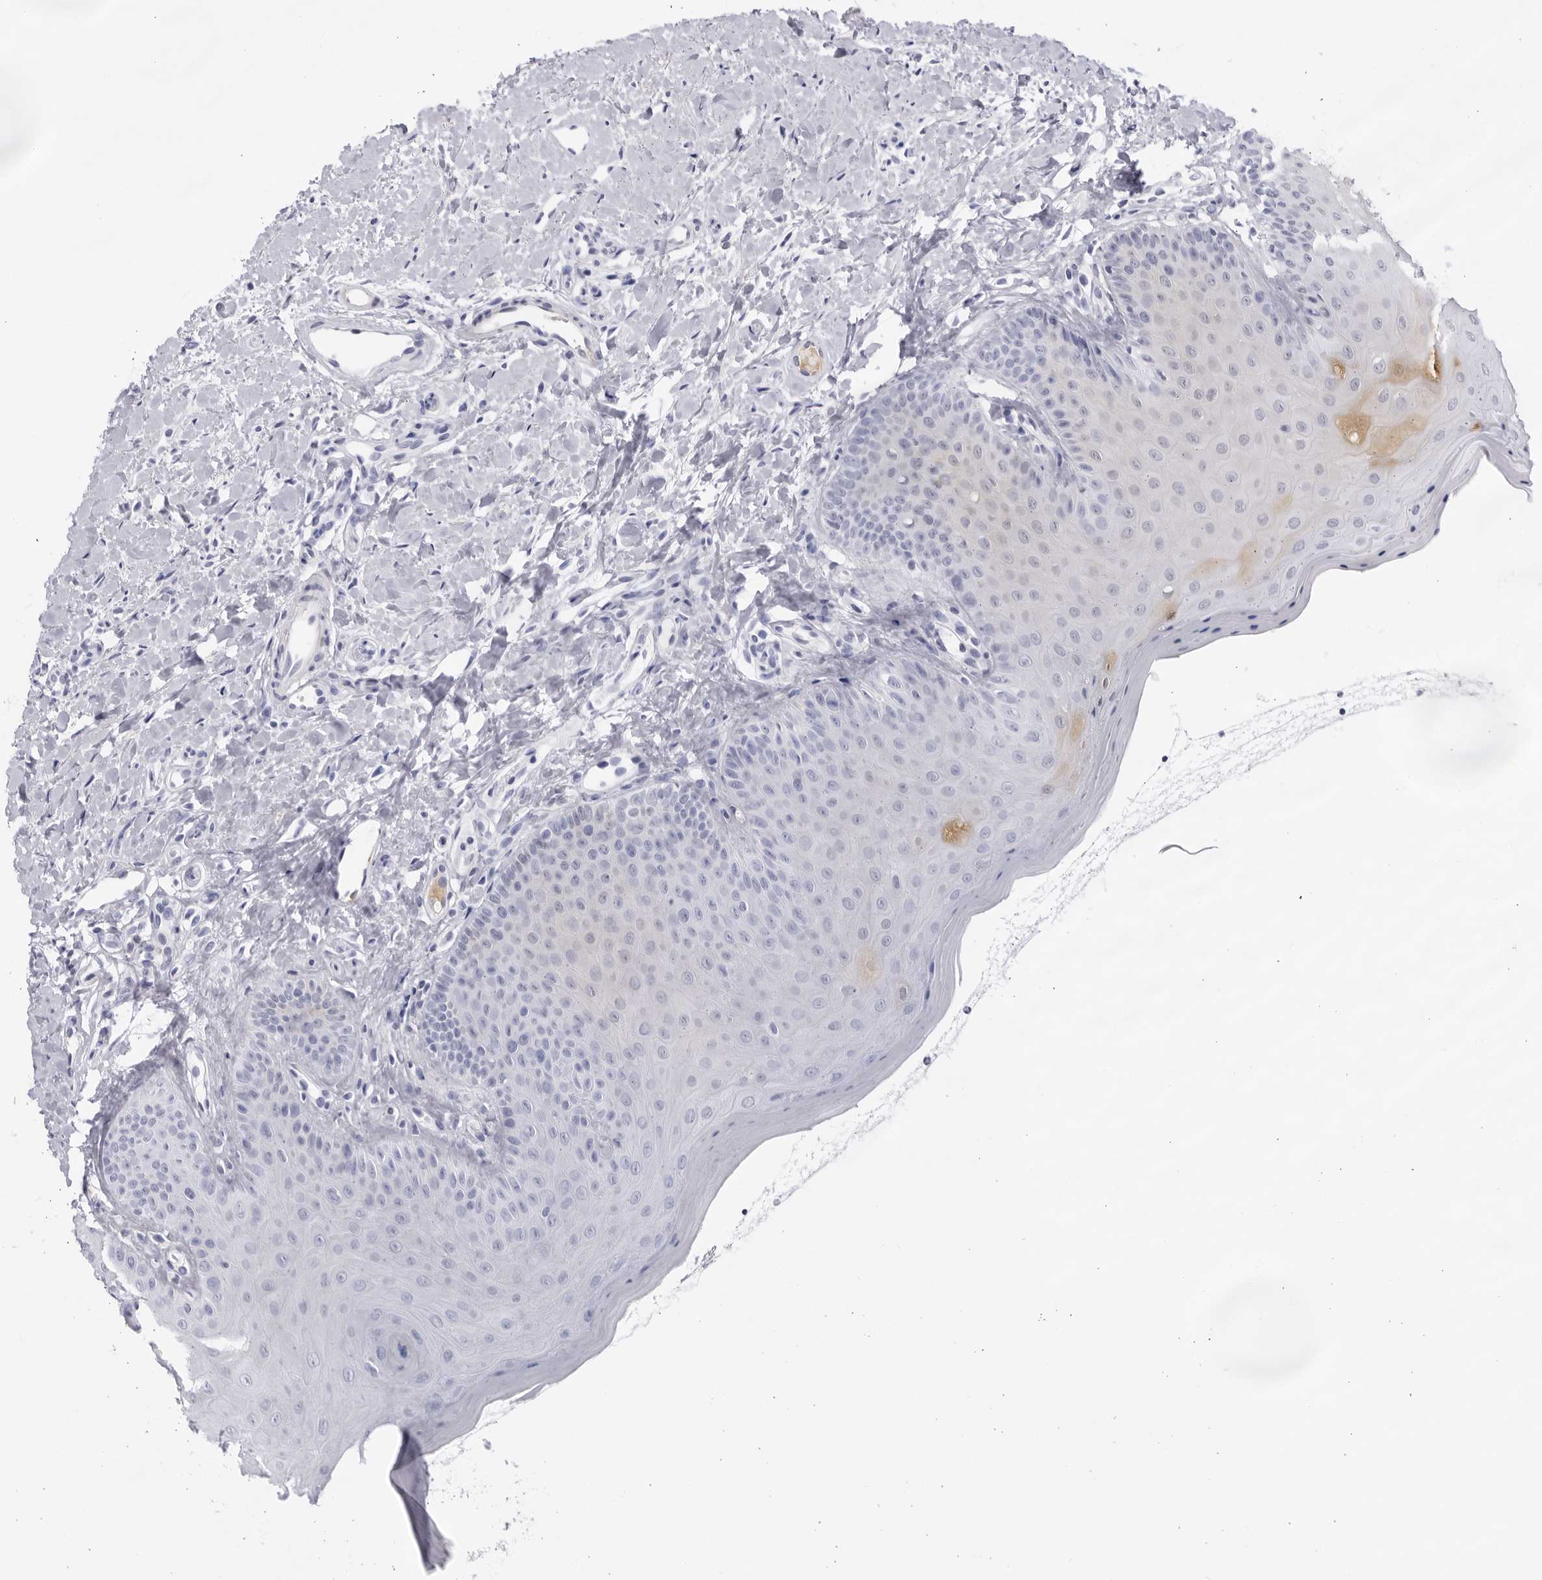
{"staining": {"intensity": "weak", "quantity": "<25%", "location": "cytoplasmic/membranous"}, "tissue": "oral mucosa", "cell_type": "Squamous epithelial cells", "image_type": "normal", "snomed": [{"axis": "morphology", "description": "Normal tissue, NOS"}, {"axis": "topography", "description": "Oral tissue"}], "caption": "Squamous epithelial cells show no significant positivity in benign oral mucosa. (Stains: DAB (3,3'-diaminobenzidine) immunohistochemistry with hematoxylin counter stain, Microscopy: brightfield microscopy at high magnification).", "gene": "CNBD1", "patient": {"sex": "female", "age": 31}}